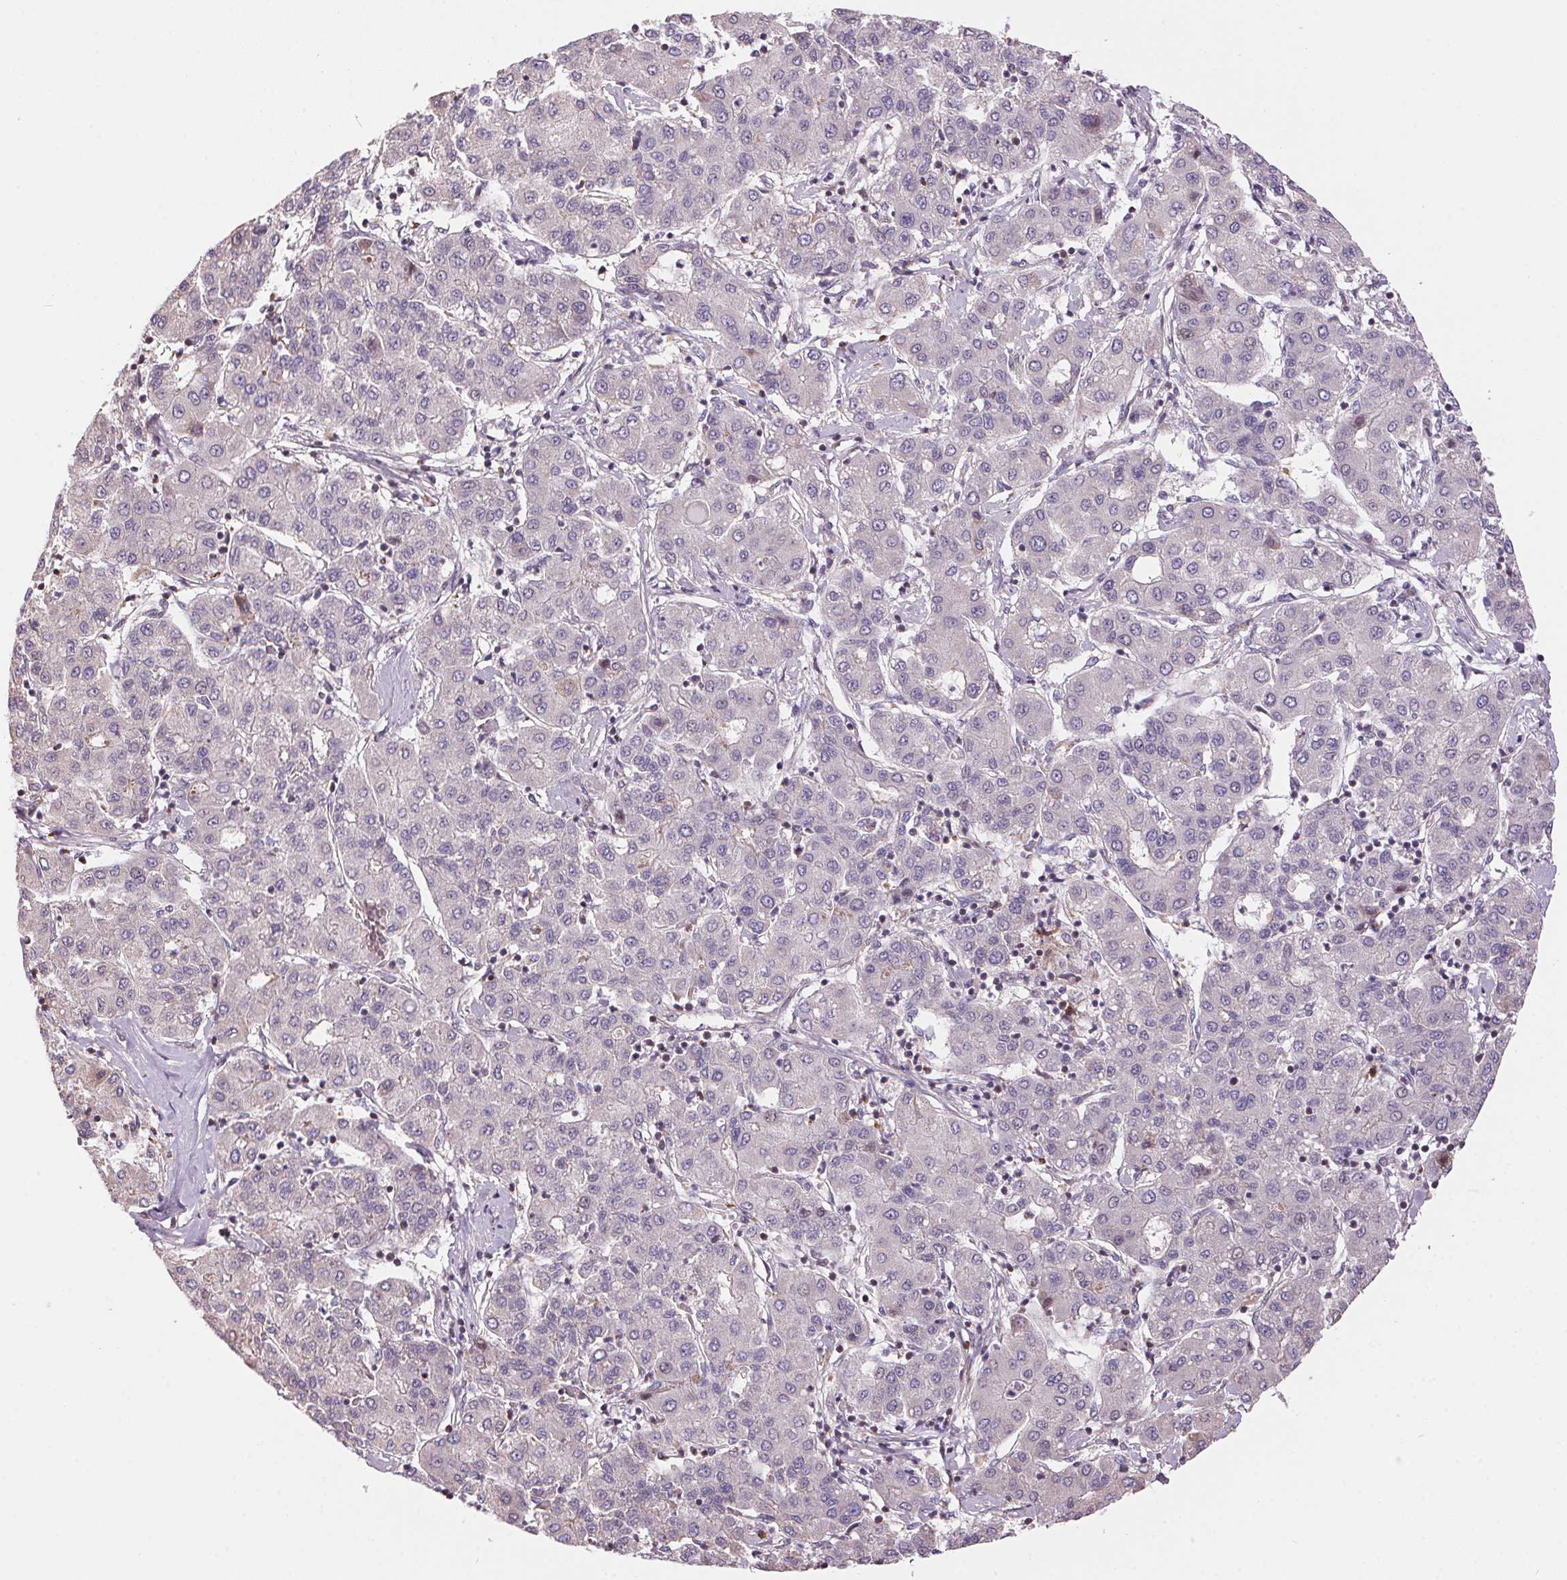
{"staining": {"intensity": "negative", "quantity": "none", "location": "none"}, "tissue": "liver cancer", "cell_type": "Tumor cells", "image_type": "cancer", "snomed": [{"axis": "morphology", "description": "Carcinoma, Hepatocellular, NOS"}, {"axis": "topography", "description": "Liver"}], "caption": "Micrograph shows no significant protein positivity in tumor cells of hepatocellular carcinoma (liver).", "gene": "UNC13B", "patient": {"sex": "male", "age": 65}}